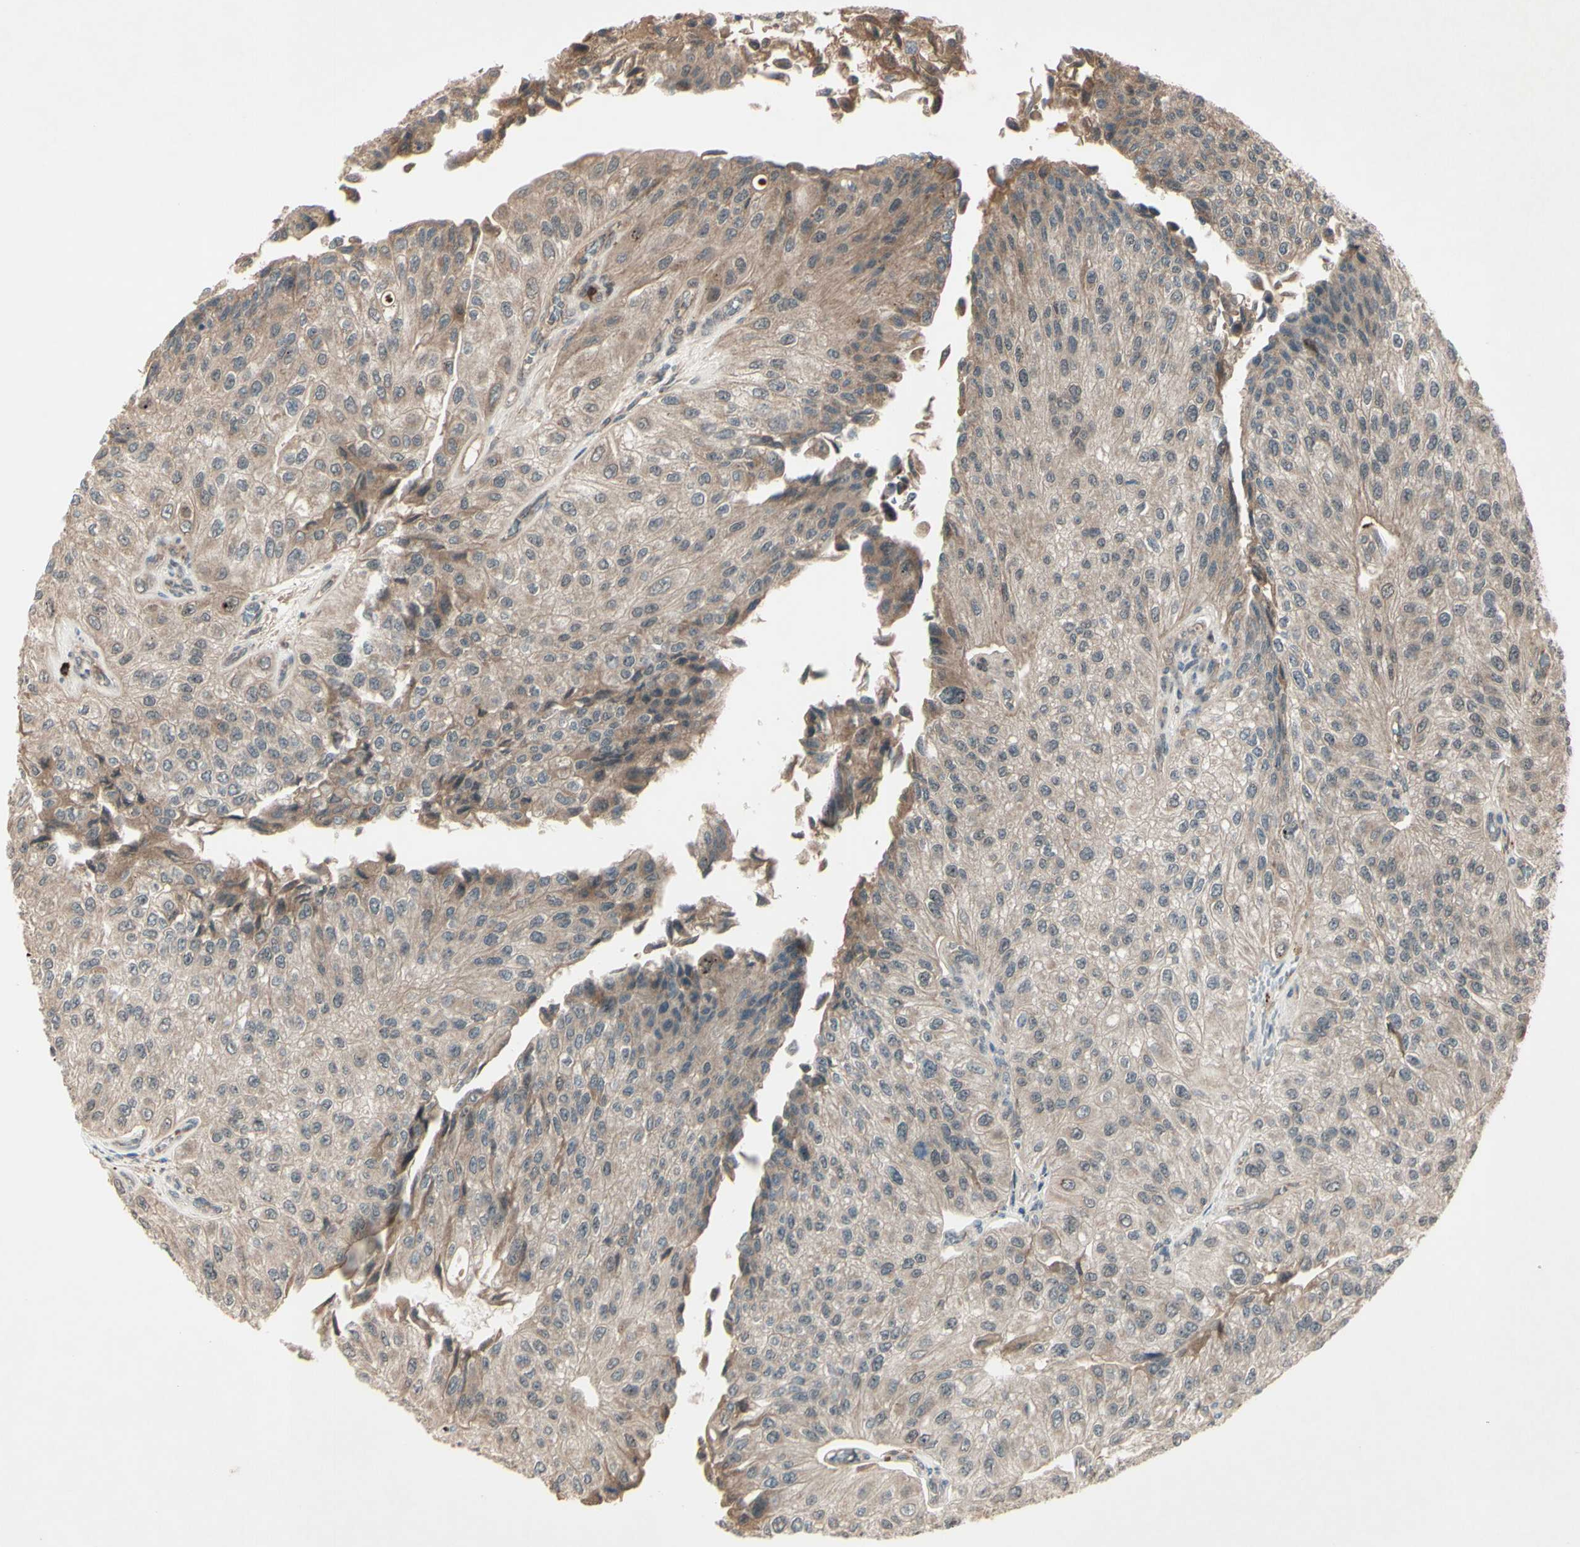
{"staining": {"intensity": "weak", "quantity": ">75%", "location": "cytoplasmic/membranous"}, "tissue": "urothelial cancer", "cell_type": "Tumor cells", "image_type": "cancer", "snomed": [{"axis": "morphology", "description": "Urothelial carcinoma, High grade"}, {"axis": "topography", "description": "Kidney"}, {"axis": "topography", "description": "Urinary bladder"}], "caption": "Weak cytoplasmic/membranous protein staining is appreciated in about >75% of tumor cells in urothelial cancer. (DAB = brown stain, brightfield microscopy at high magnification).", "gene": "MLF2", "patient": {"sex": "male", "age": 77}}